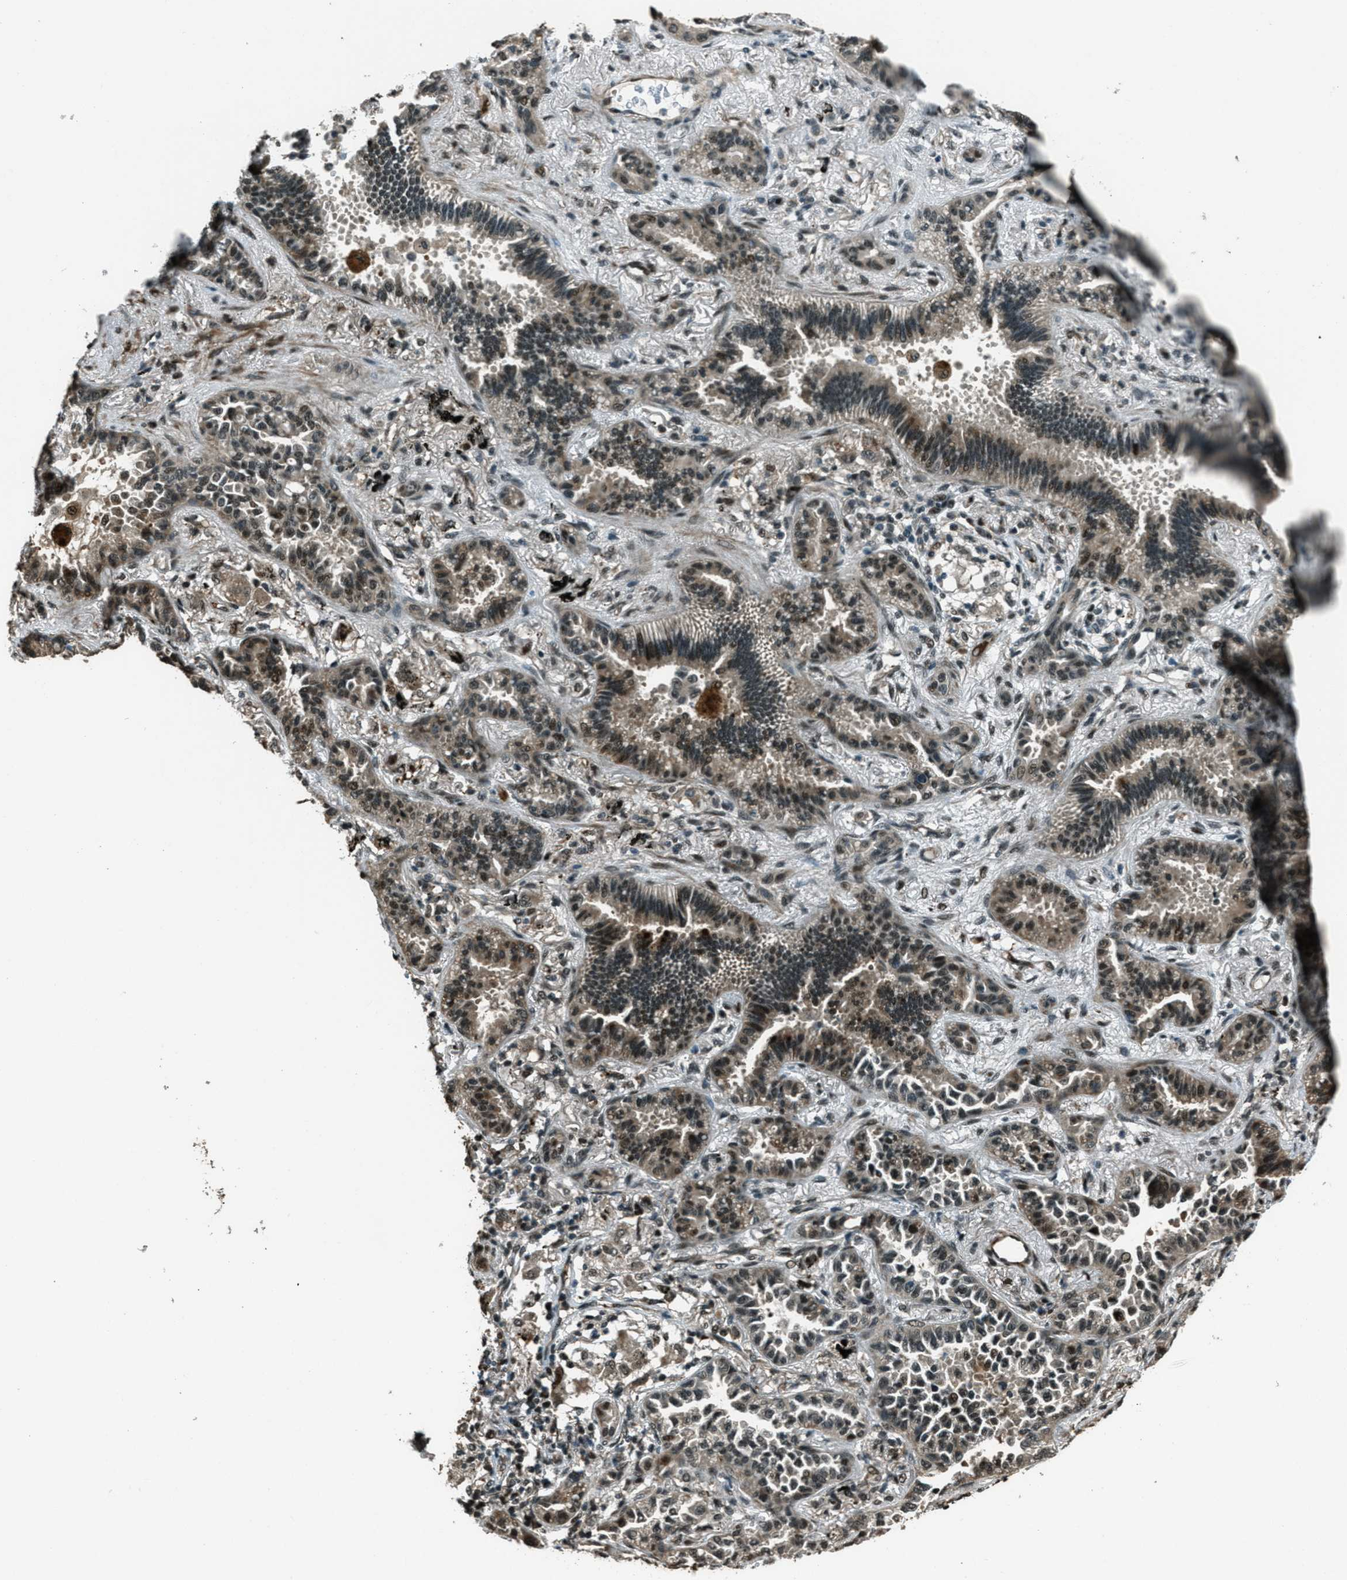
{"staining": {"intensity": "weak", "quantity": "25%-75%", "location": "cytoplasmic/membranous,nuclear"}, "tissue": "lung cancer", "cell_type": "Tumor cells", "image_type": "cancer", "snomed": [{"axis": "morphology", "description": "Normal tissue, NOS"}, {"axis": "morphology", "description": "Adenocarcinoma, NOS"}, {"axis": "topography", "description": "Lung"}], "caption": "Immunohistochemistry (IHC) histopathology image of neoplastic tissue: lung adenocarcinoma stained using immunohistochemistry (IHC) exhibits low levels of weak protein expression localized specifically in the cytoplasmic/membranous and nuclear of tumor cells, appearing as a cytoplasmic/membranous and nuclear brown color.", "gene": "TARDBP", "patient": {"sex": "male", "age": 59}}